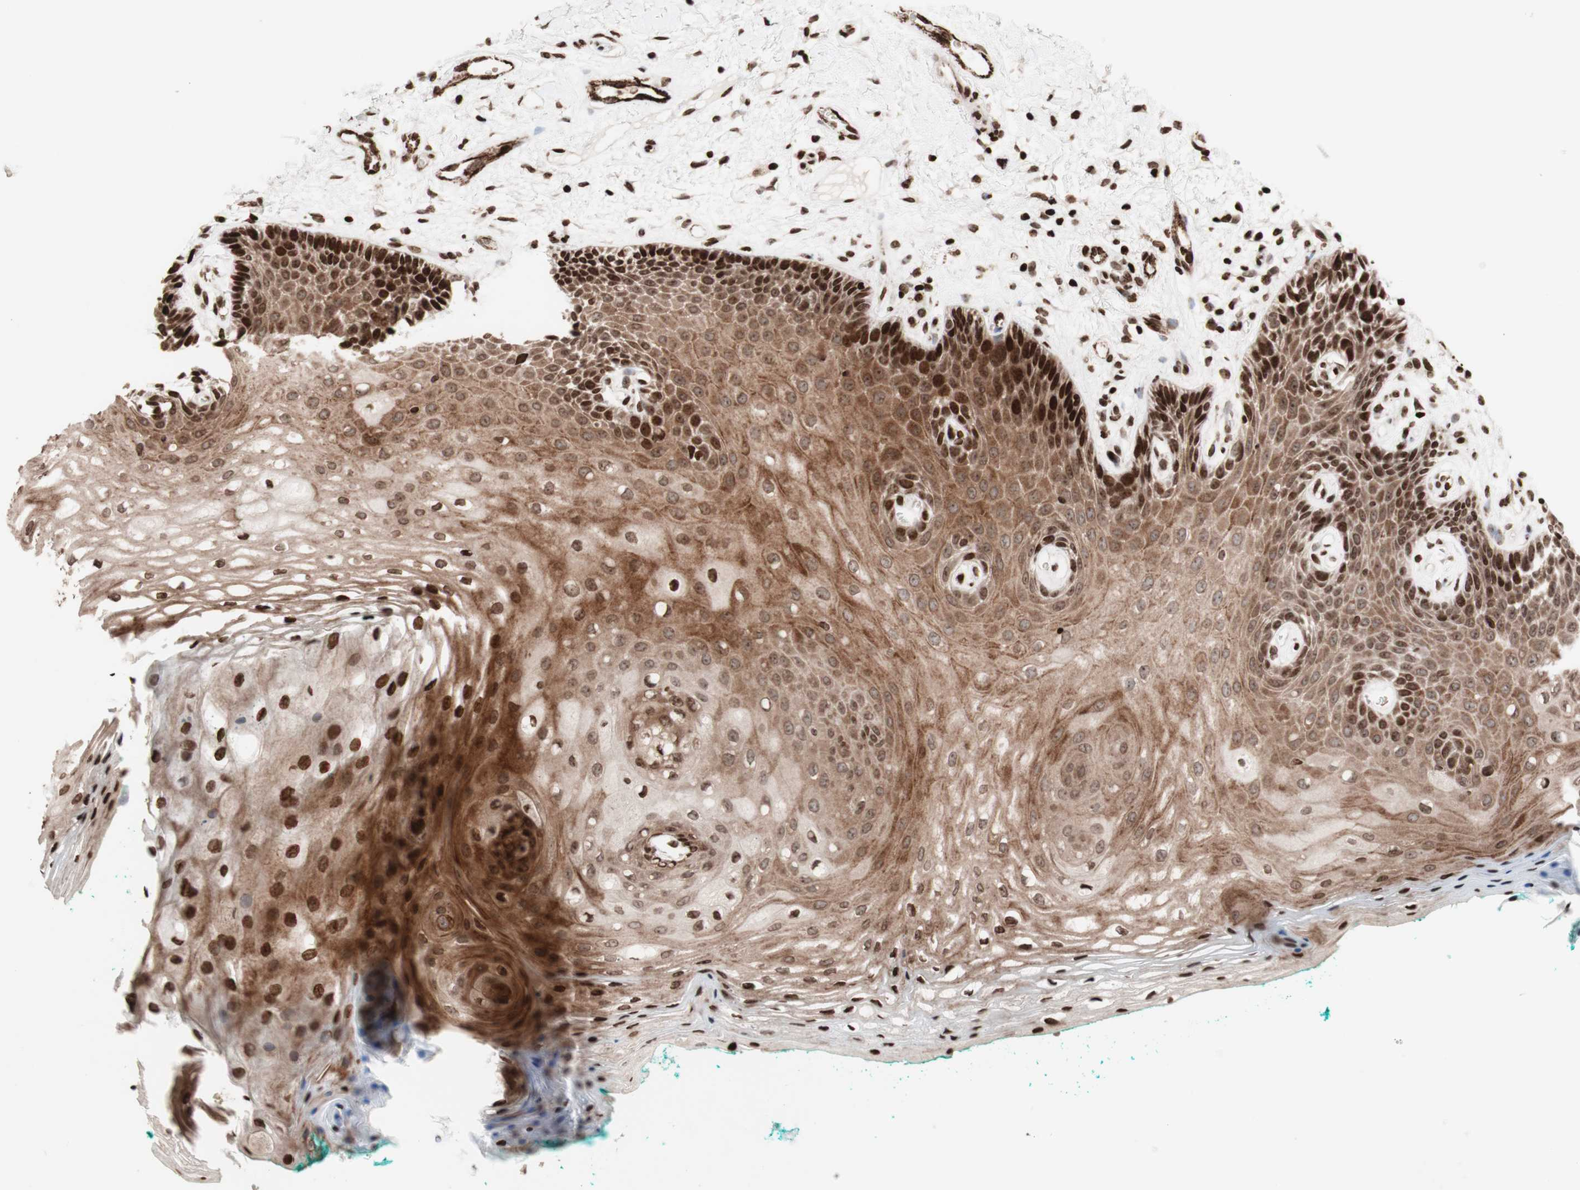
{"staining": {"intensity": "strong", "quantity": ">75%", "location": "cytoplasmic/membranous,nuclear"}, "tissue": "oral mucosa", "cell_type": "Squamous epithelial cells", "image_type": "normal", "snomed": [{"axis": "morphology", "description": "Normal tissue, NOS"}, {"axis": "topography", "description": "Skeletal muscle"}, {"axis": "topography", "description": "Oral tissue"}, {"axis": "topography", "description": "Peripheral nerve tissue"}], "caption": "Immunohistochemical staining of unremarkable oral mucosa reveals high levels of strong cytoplasmic/membranous,nuclear staining in about >75% of squamous epithelial cells.", "gene": "NCAPD2", "patient": {"sex": "female", "age": 84}}